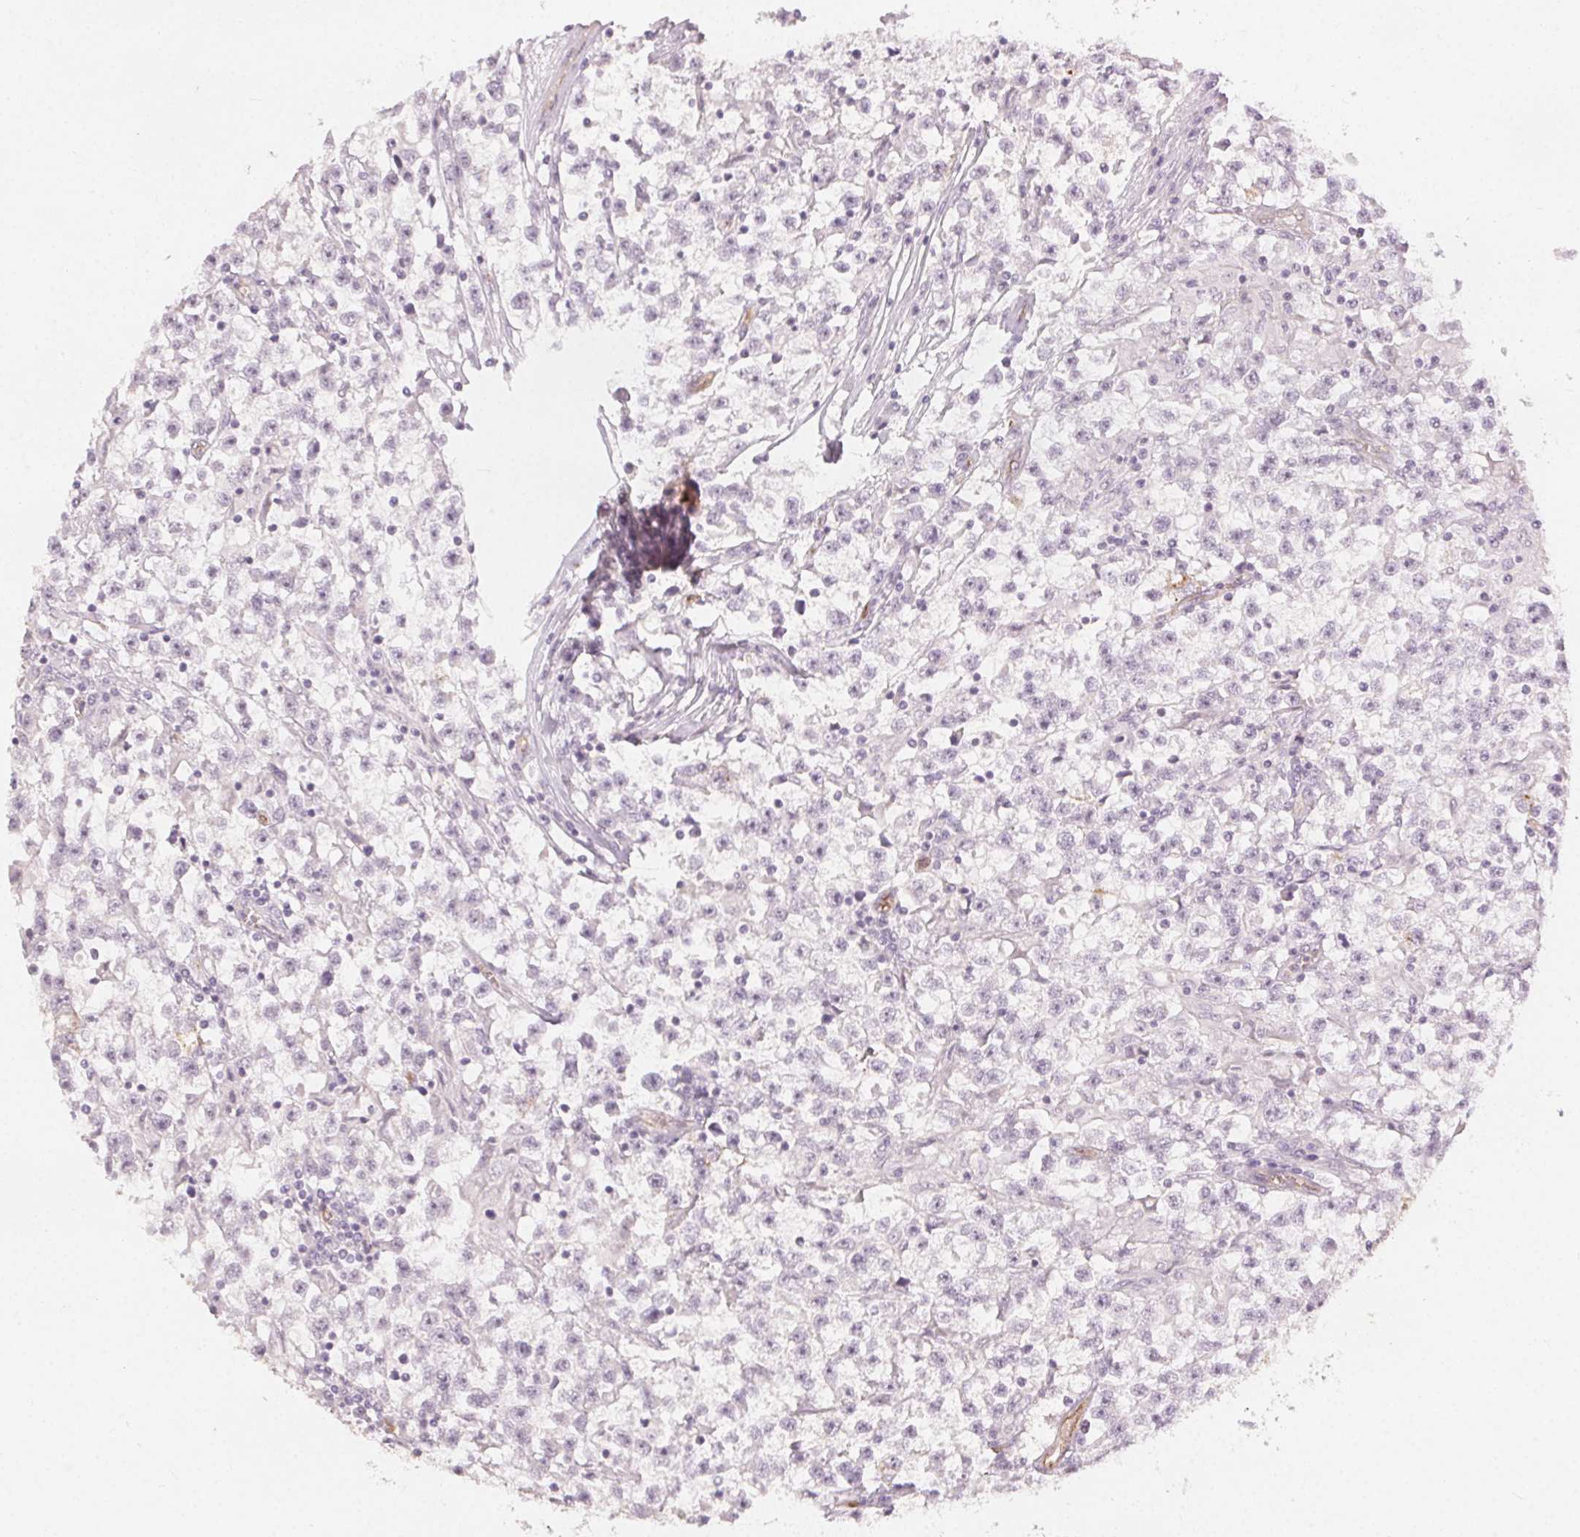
{"staining": {"intensity": "negative", "quantity": "none", "location": "none"}, "tissue": "testis cancer", "cell_type": "Tumor cells", "image_type": "cancer", "snomed": [{"axis": "morphology", "description": "Seminoma, NOS"}, {"axis": "topography", "description": "Testis"}], "caption": "Testis cancer was stained to show a protein in brown. There is no significant staining in tumor cells.", "gene": "PODXL", "patient": {"sex": "male", "age": 31}}